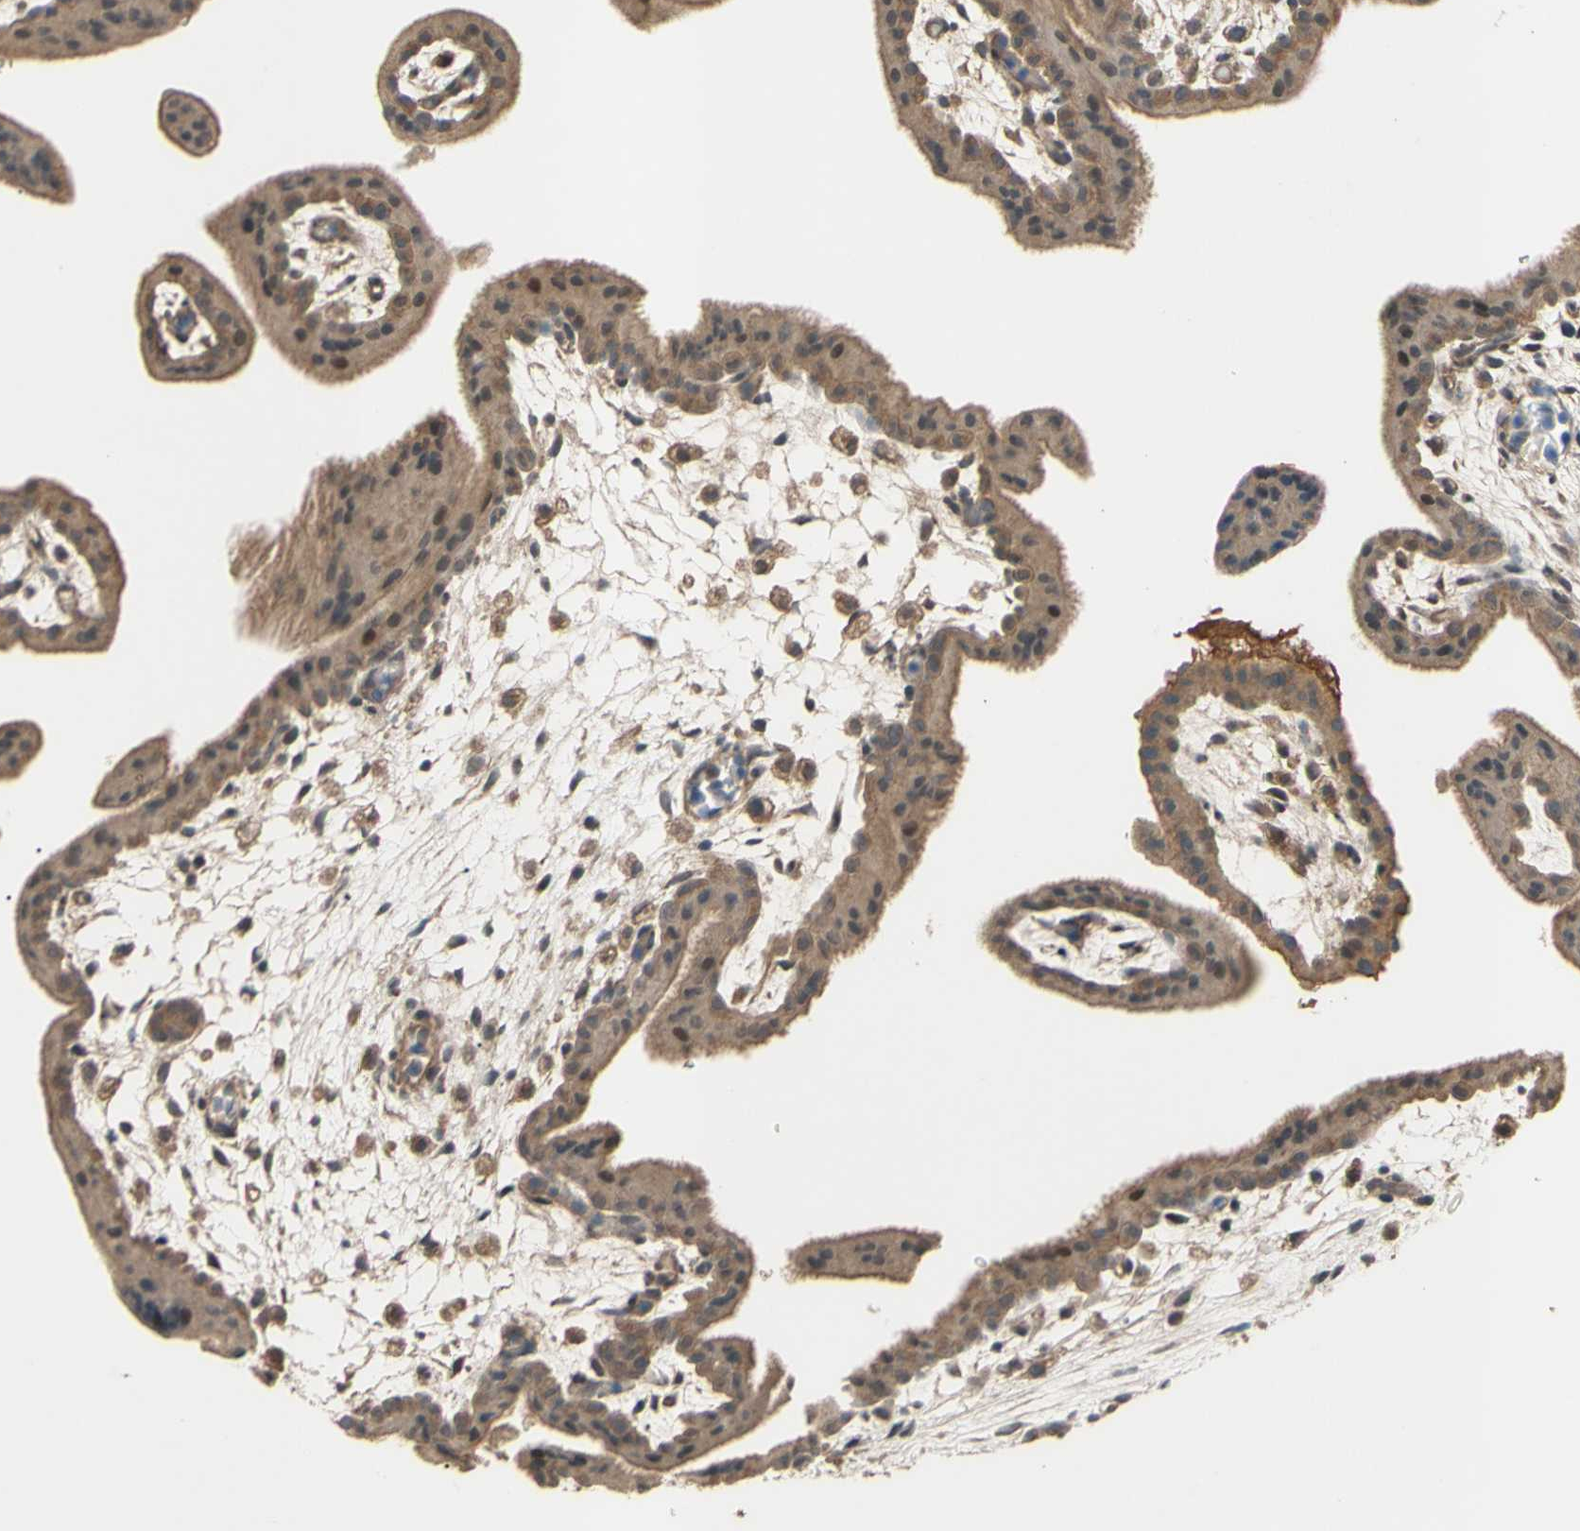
{"staining": {"intensity": "weak", "quantity": ">75%", "location": "cytoplasmic/membranous"}, "tissue": "placenta", "cell_type": "Decidual cells", "image_type": "normal", "snomed": [{"axis": "morphology", "description": "Normal tissue, NOS"}, {"axis": "topography", "description": "Placenta"}], "caption": "Immunohistochemistry image of unremarkable human placenta stained for a protein (brown), which displays low levels of weak cytoplasmic/membranous positivity in about >75% of decidual cells.", "gene": "CD164", "patient": {"sex": "female", "age": 35}}